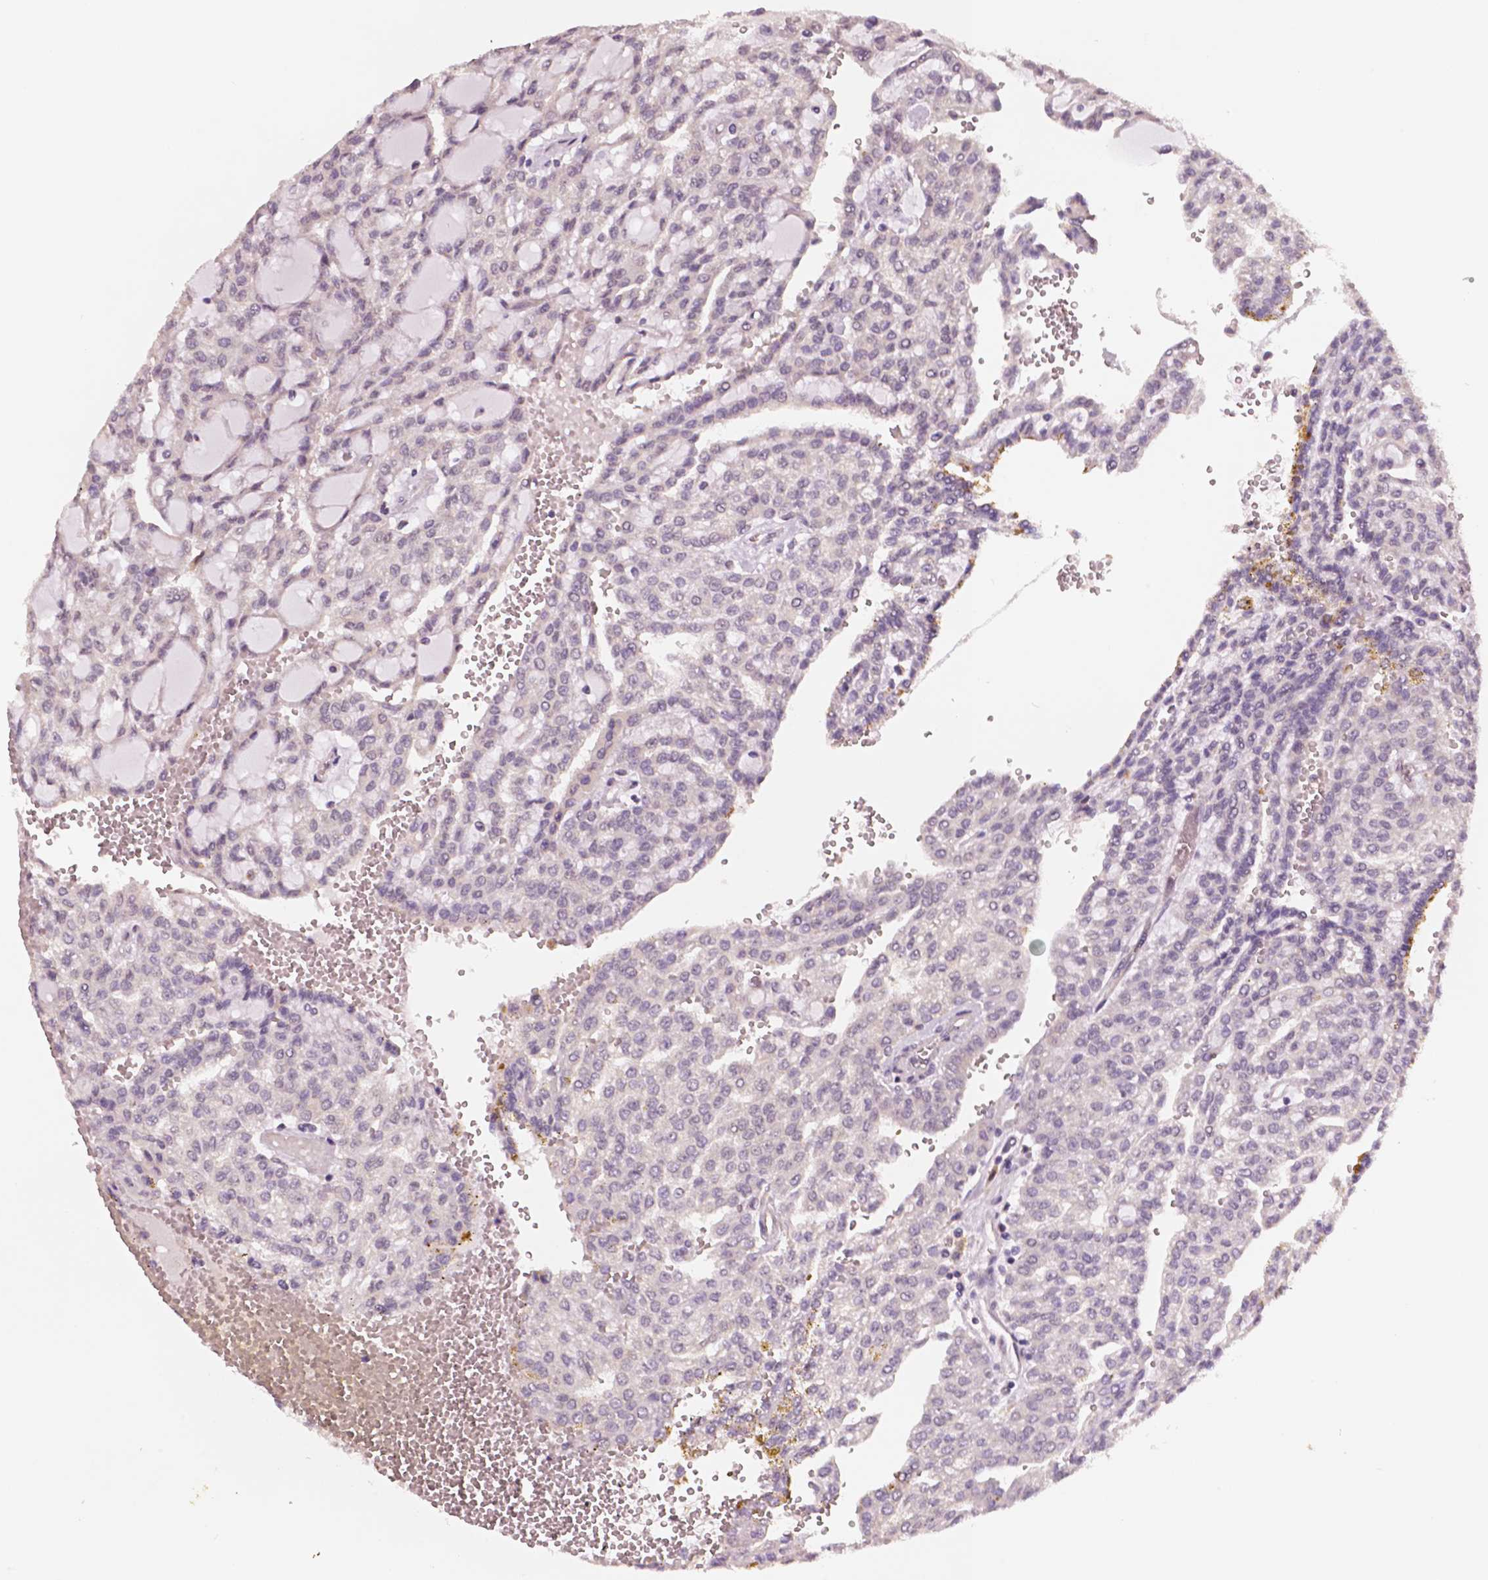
{"staining": {"intensity": "negative", "quantity": "none", "location": "none"}, "tissue": "renal cancer", "cell_type": "Tumor cells", "image_type": "cancer", "snomed": [{"axis": "morphology", "description": "Adenocarcinoma, NOS"}, {"axis": "topography", "description": "Kidney"}], "caption": "Immunohistochemical staining of renal cancer displays no significant expression in tumor cells. (Brightfield microscopy of DAB (3,3'-diaminobenzidine) immunohistochemistry (IHC) at high magnification).", "gene": "STAT3", "patient": {"sex": "male", "age": 63}}